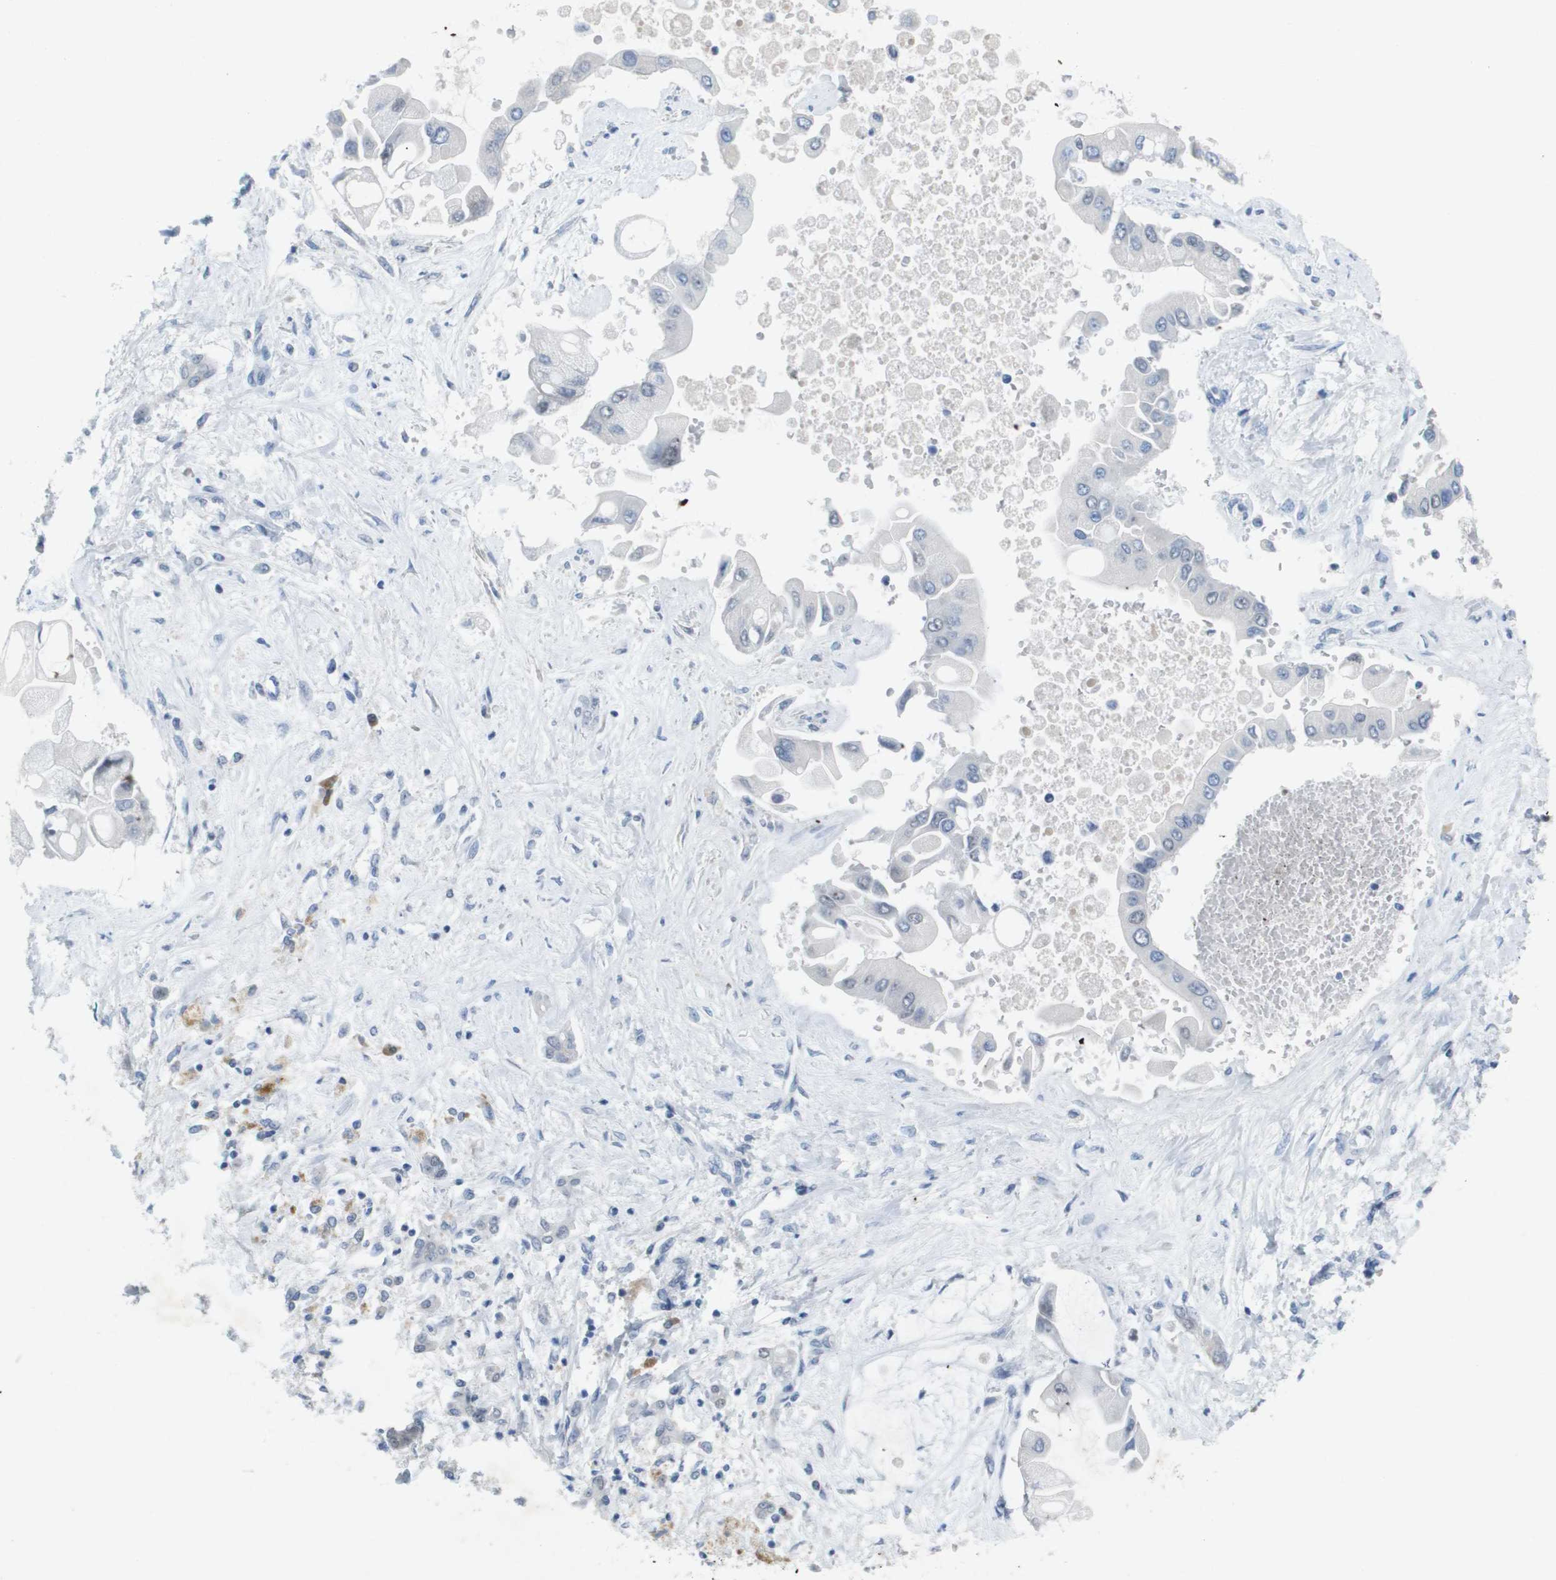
{"staining": {"intensity": "negative", "quantity": "none", "location": "none"}, "tissue": "liver cancer", "cell_type": "Tumor cells", "image_type": "cancer", "snomed": [{"axis": "morphology", "description": "Cholangiocarcinoma"}, {"axis": "topography", "description": "Liver"}], "caption": "IHC histopathology image of liver cancer stained for a protein (brown), which shows no expression in tumor cells. (DAB (3,3'-diaminobenzidine) IHC with hematoxylin counter stain).", "gene": "TP53RK", "patient": {"sex": "male", "age": 50}}